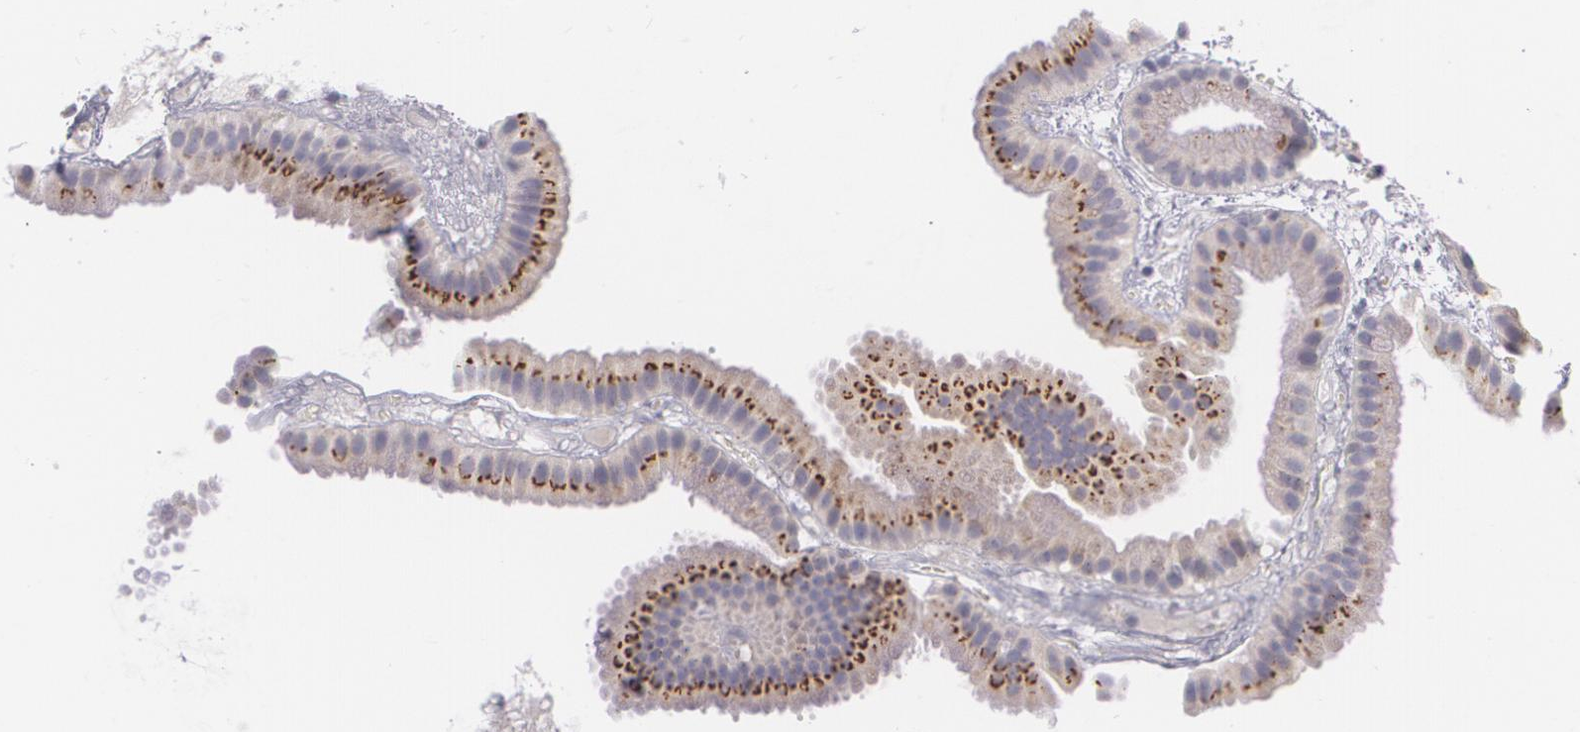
{"staining": {"intensity": "strong", "quantity": ">75%", "location": "cytoplasmic/membranous"}, "tissue": "gallbladder", "cell_type": "Glandular cells", "image_type": "normal", "snomed": [{"axis": "morphology", "description": "Normal tissue, NOS"}, {"axis": "topography", "description": "Gallbladder"}], "caption": "Protein staining of benign gallbladder reveals strong cytoplasmic/membranous staining in about >75% of glandular cells.", "gene": "CILK1", "patient": {"sex": "female", "age": 63}}